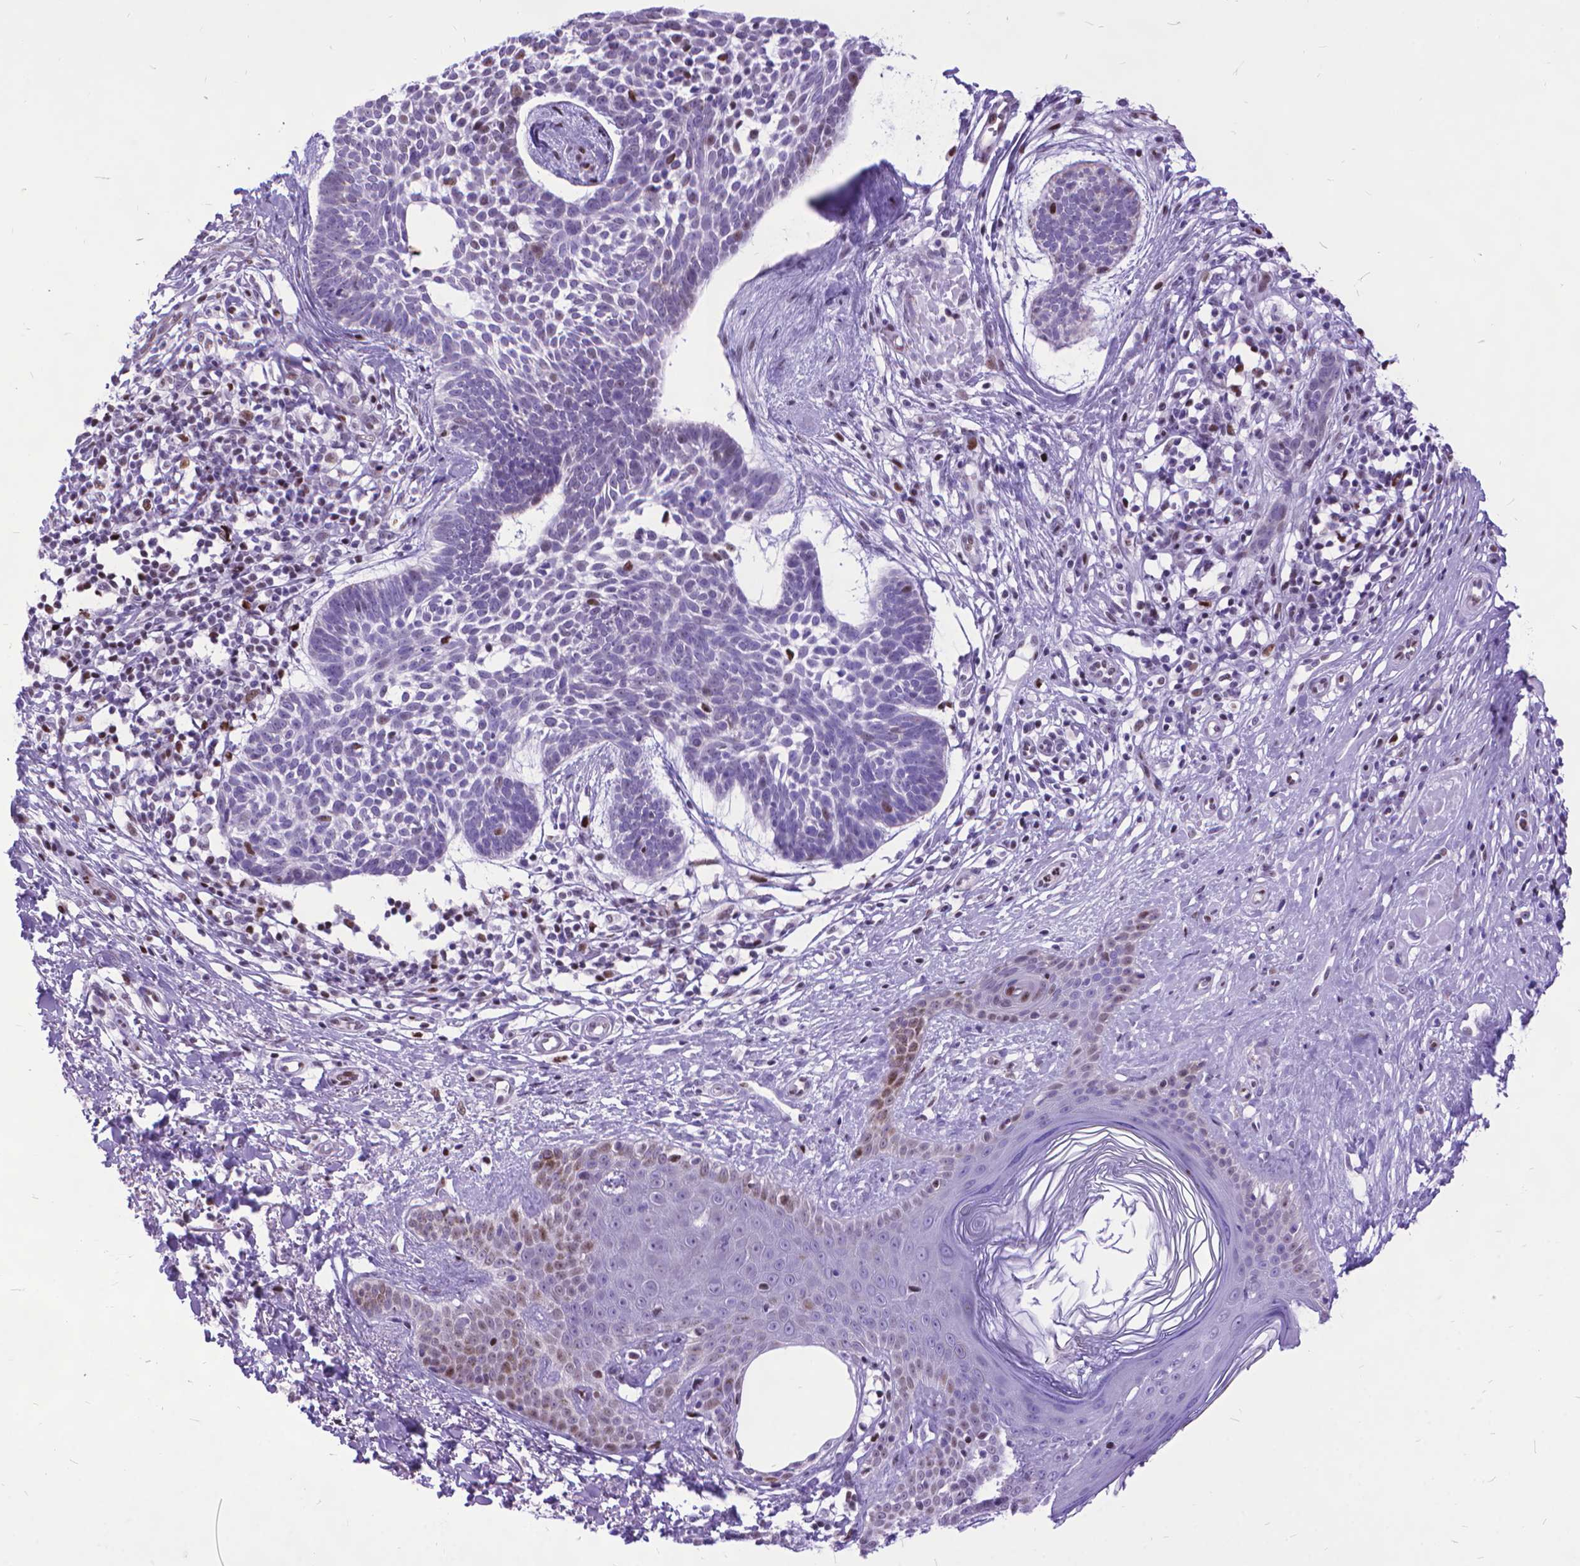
{"staining": {"intensity": "negative", "quantity": "none", "location": "none"}, "tissue": "skin cancer", "cell_type": "Tumor cells", "image_type": "cancer", "snomed": [{"axis": "morphology", "description": "Basal cell carcinoma"}, {"axis": "topography", "description": "Skin"}], "caption": "Skin basal cell carcinoma was stained to show a protein in brown. There is no significant staining in tumor cells. (Immunohistochemistry, brightfield microscopy, high magnification).", "gene": "POLE4", "patient": {"sex": "male", "age": 85}}